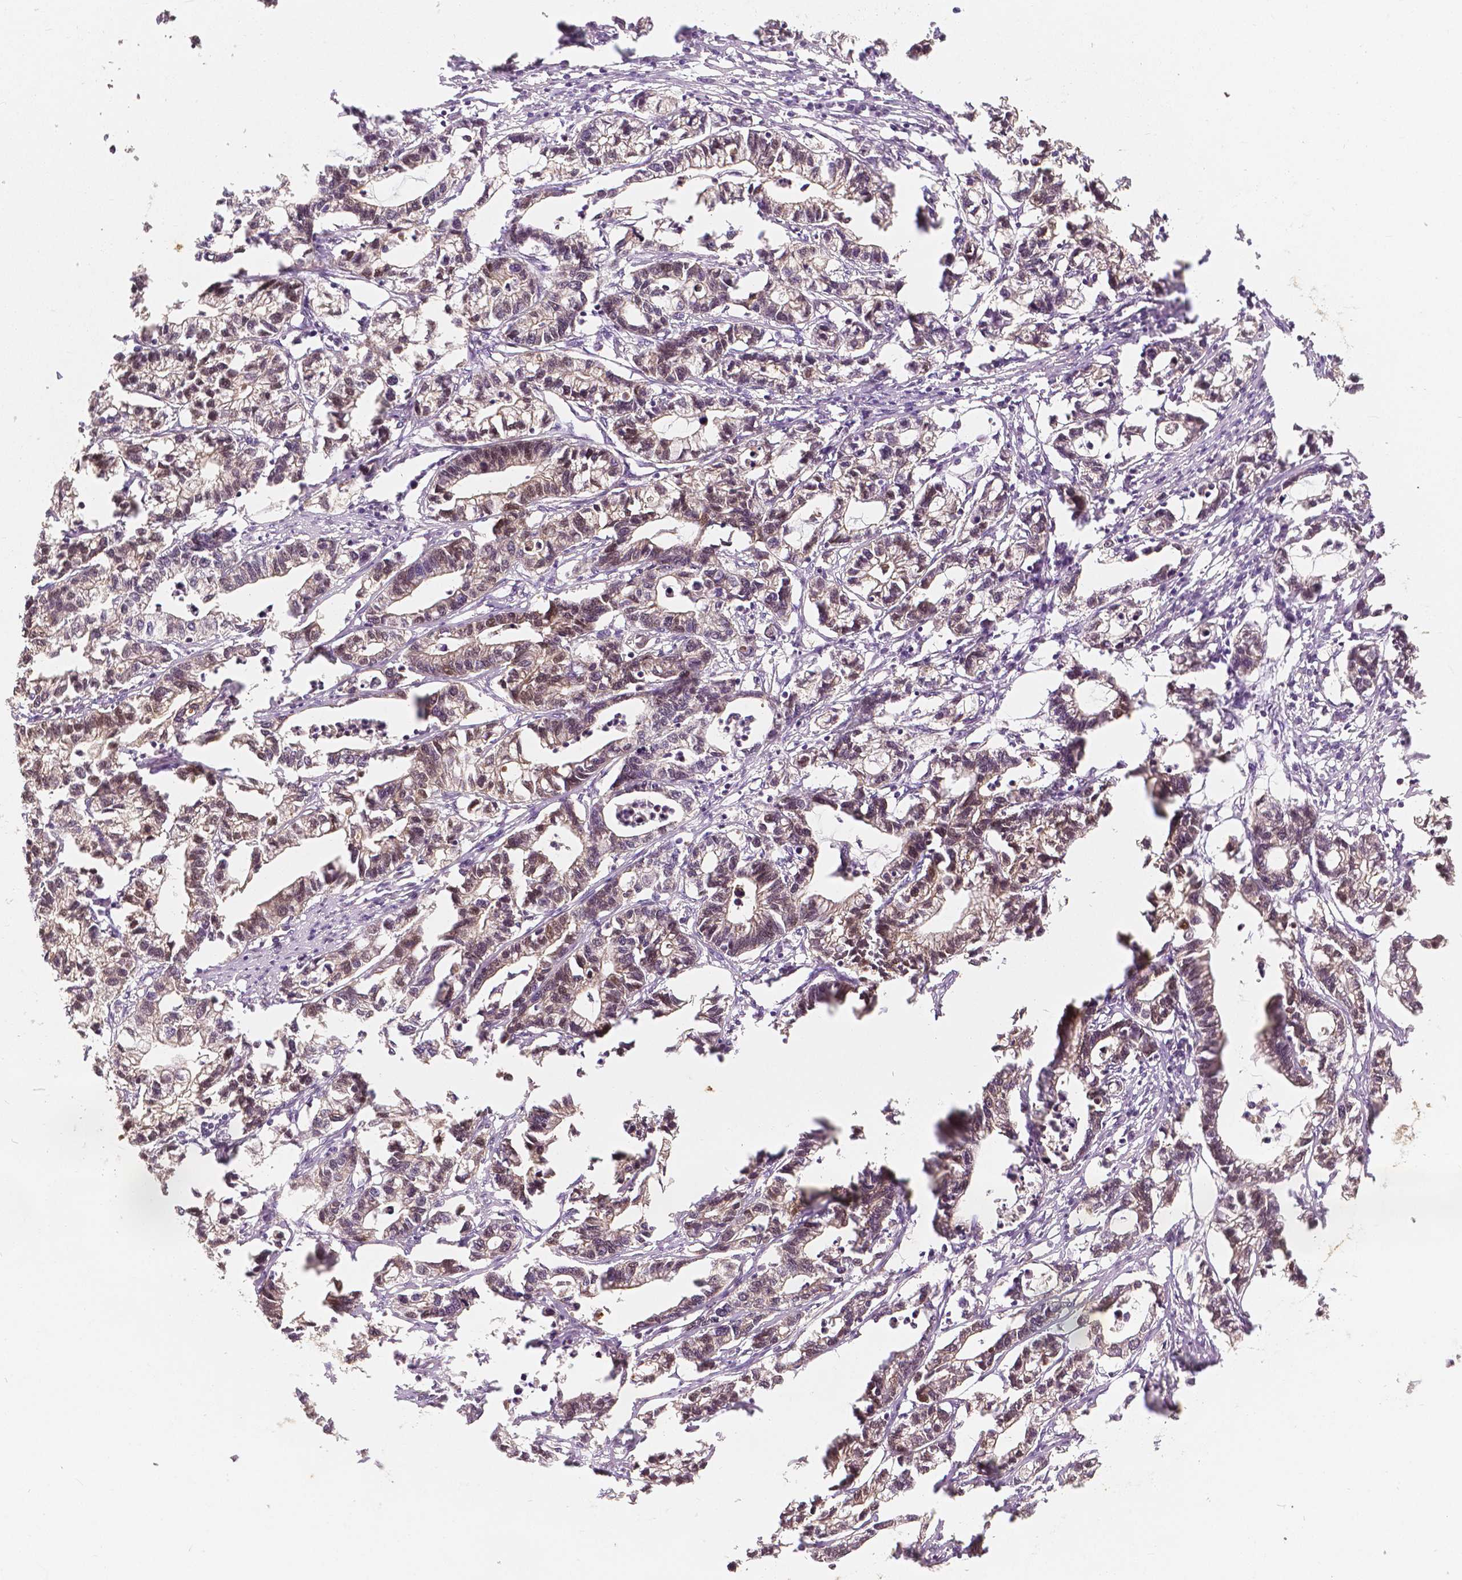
{"staining": {"intensity": "weak", "quantity": "25%-75%", "location": "cytoplasmic/membranous,nuclear"}, "tissue": "stomach cancer", "cell_type": "Tumor cells", "image_type": "cancer", "snomed": [{"axis": "morphology", "description": "Adenocarcinoma, NOS"}, {"axis": "topography", "description": "Stomach"}], "caption": "Adenocarcinoma (stomach) was stained to show a protein in brown. There is low levels of weak cytoplasmic/membranous and nuclear positivity in approximately 25%-75% of tumor cells.", "gene": "NAPRT", "patient": {"sex": "male", "age": 83}}